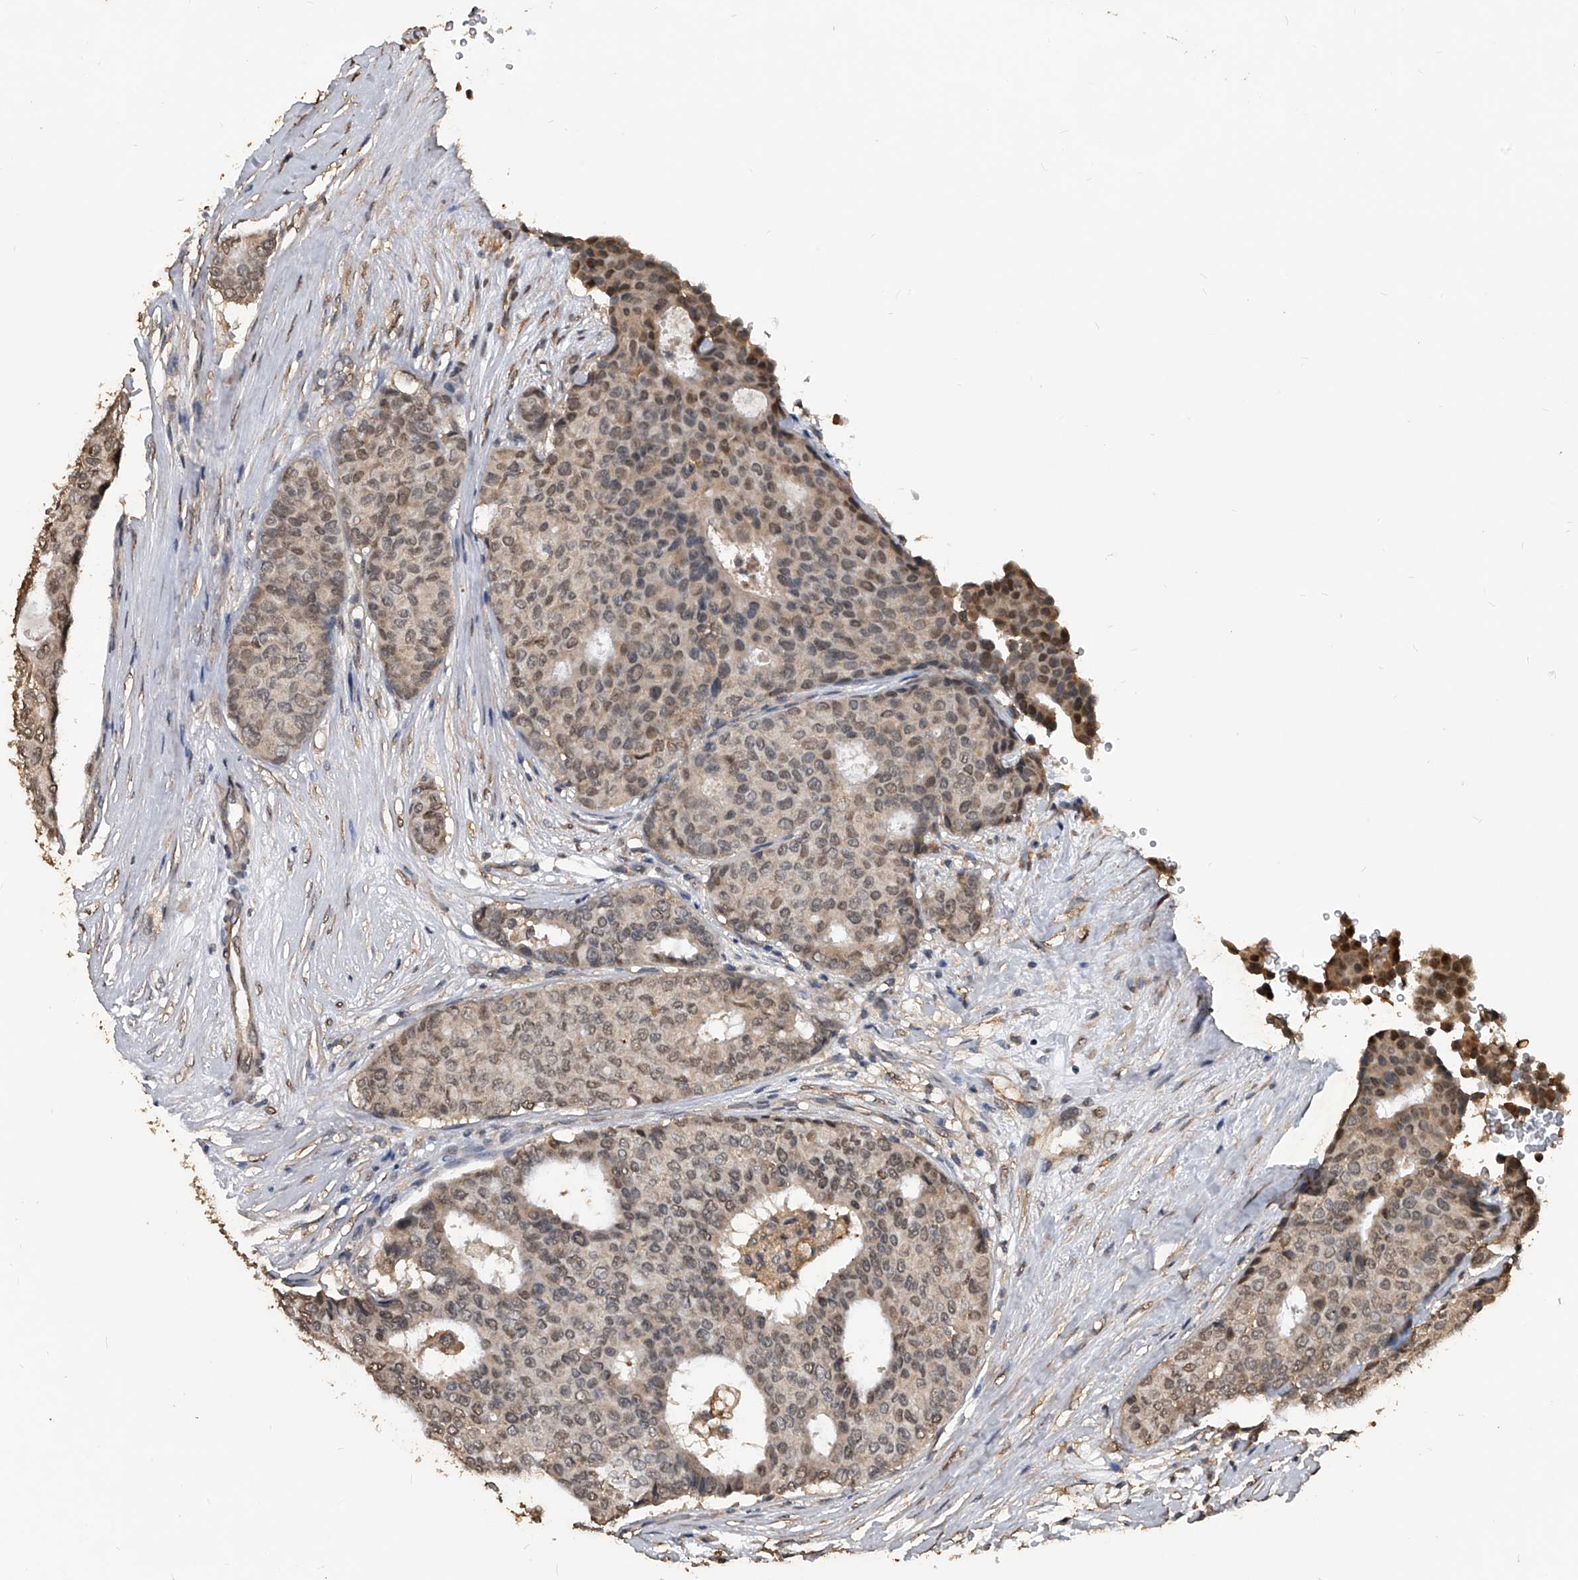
{"staining": {"intensity": "weak", "quantity": "25%-75%", "location": "cytoplasmic/membranous,nuclear"}, "tissue": "breast cancer", "cell_type": "Tumor cells", "image_type": "cancer", "snomed": [{"axis": "morphology", "description": "Duct carcinoma"}, {"axis": "topography", "description": "Breast"}], "caption": "Human intraductal carcinoma (breast) stained with a protein marker shows weak staining in tumor cells.", "gene": "FBXL4", "patient": {"sex": "female", "age": 75}}